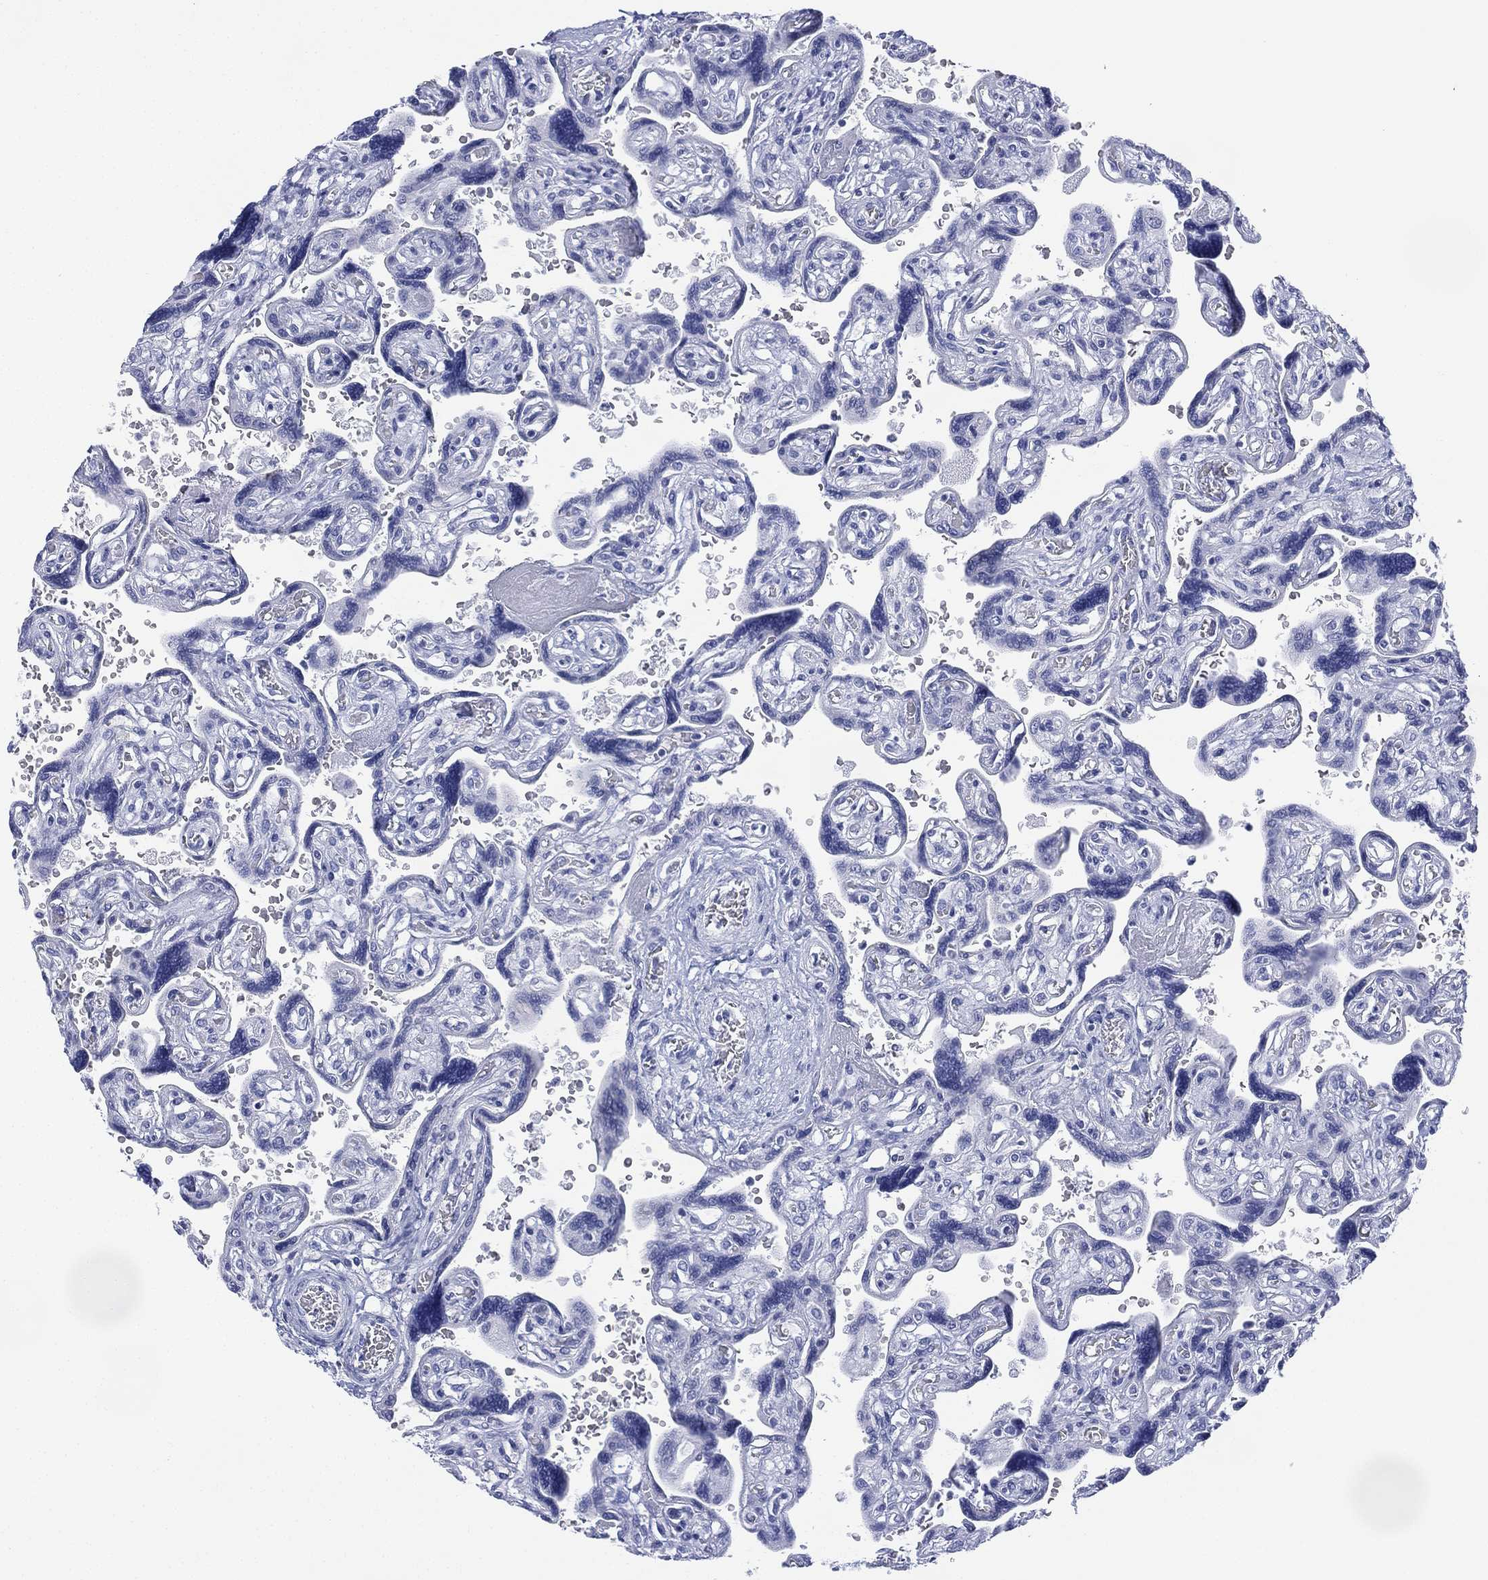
{"staining": {"intensity": "negative", "quantity": "none", "location": "none"}, "tissue": "placenta", "cell_type": "Decidual cells", "image_type": "normal", "snomed": [{"axis": "morphology", "description": "Normal tissue, NOS"}, {"axis": "topography", "description": "Placenta"}], "caption": "Human placenta stained for a protein using immunohistochemistry demonstrates no positivity in decidual cells.", "gene": "DSG1", "patient": {"sex": "female", "age": 32}}